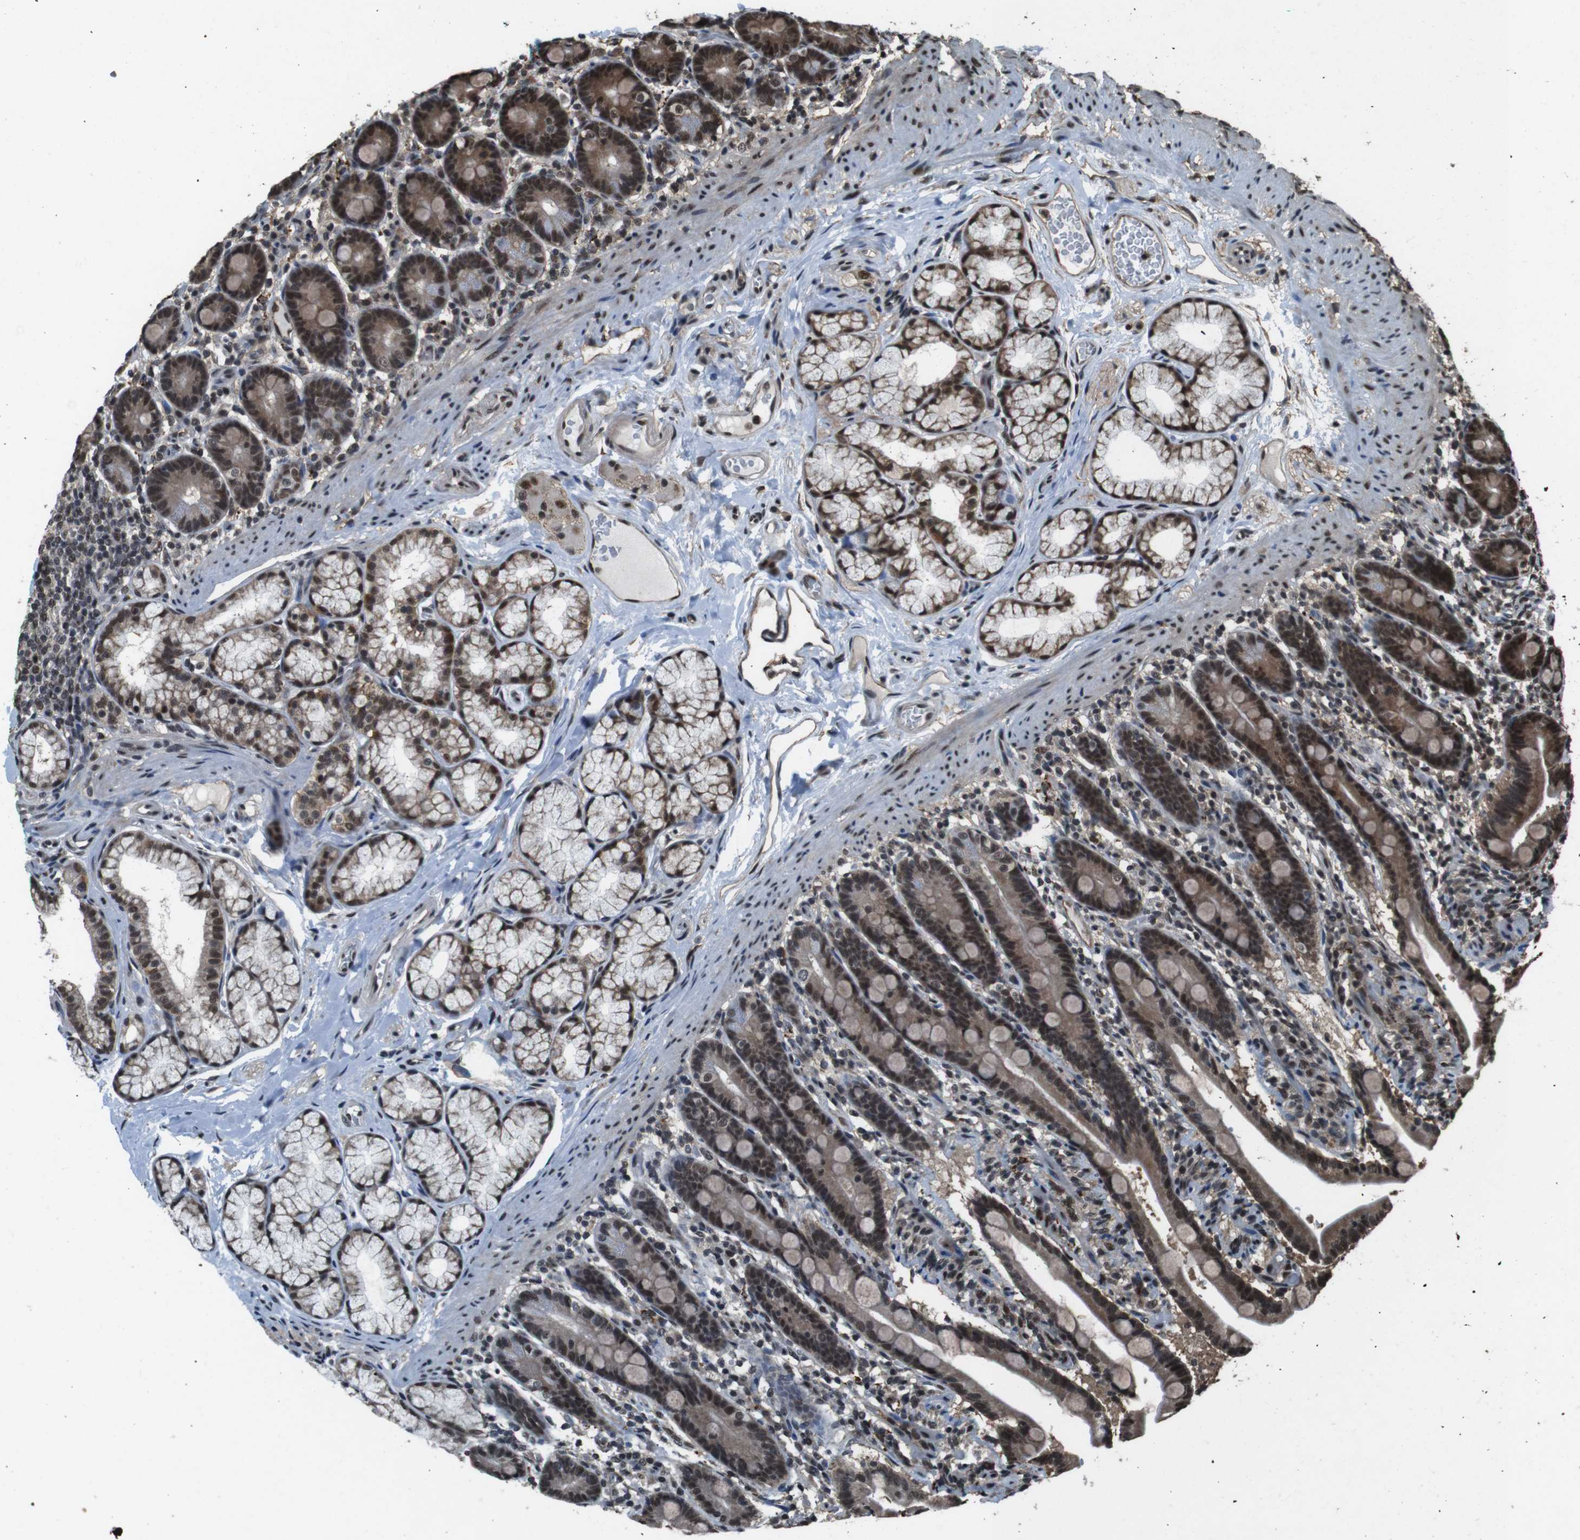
{"staining": {"intensity": "strong", "quantity": ">75%", "location": "cytoplasmic/membranous,nuclear"}, "tissue": "duodenum", "cell_type": "Glandular cells", "image_type": "normal", "snomed": [{"axis": "morphology", "description": "Normal tissue, NOS"}, {"axis": "topography", "description": "Duodenum"}], "caption": "DAB immunohistochemical staining of benign duodenum displays strong cytoplasmic/membranous,nuclear protein positivity in about >75% of glandular cells.", "gene": "NR4A2", "patient": {"sex": "male", "age": 54}}